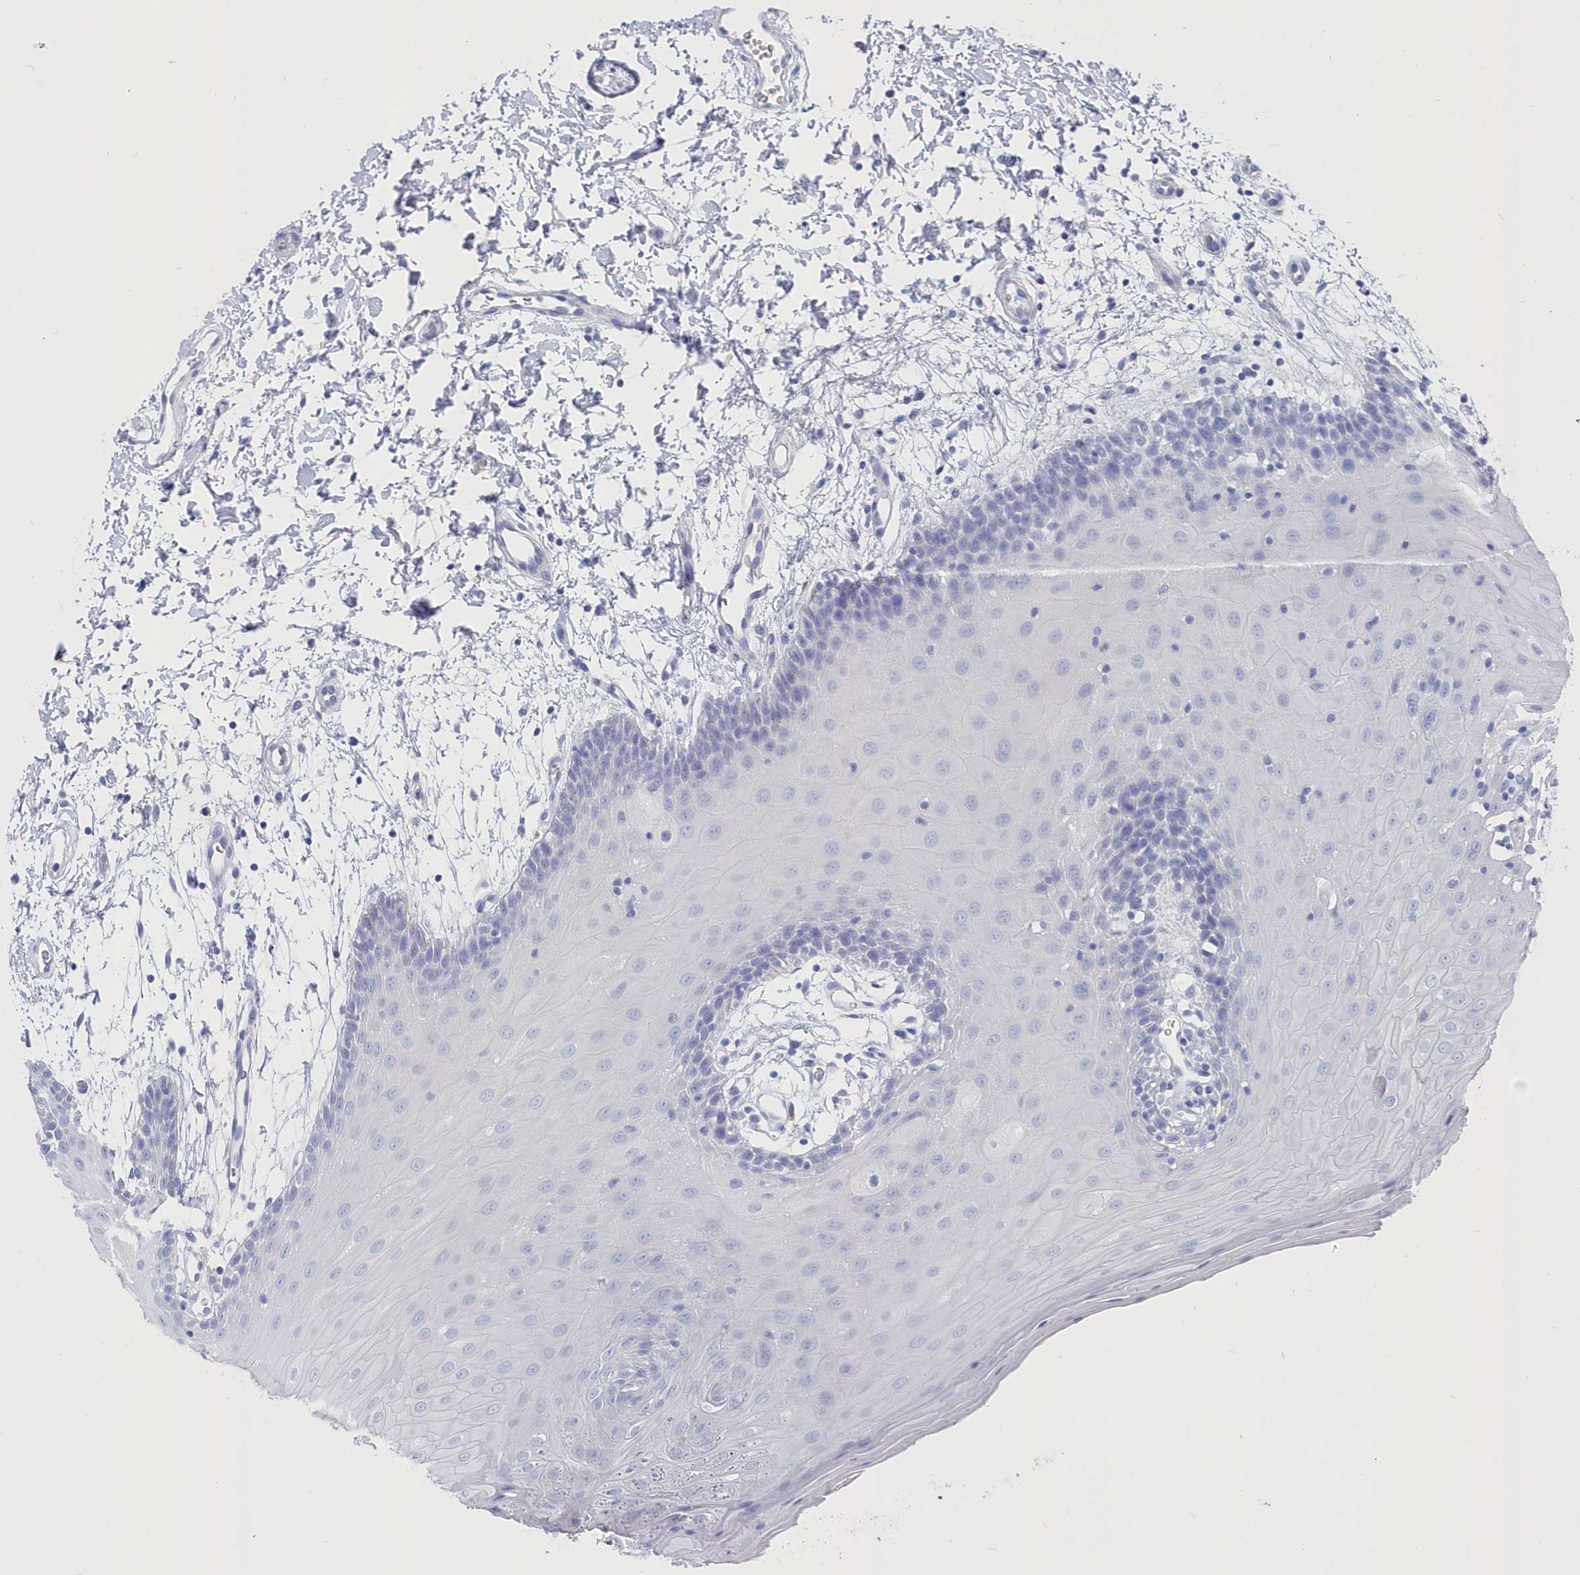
{"staining": {"intensity": "negative", "quantity": "none", "location": "none"}, "tissue": "oral mucosa", "cell_type": "Squamous epithelial cells", "image_type": "normal", "snomed": [{"axis": "morphology", "description": "Normal tissue, NOS"}, {"axis": "topography", "description": "Skeletal muscle"}, {"axis": "topography", "description": "Oral tissue"}, {"axis": "topography", "description": "Salivary gland"}, {"axis": "topography", "description": "Peripheral nerve tissue"}], "caption": "DAB (3,3'-diaminobenzidine) immunohistochemical staining of normal human oral mucosa demonstrates no significant positivity in squamous epithelial cells.", "gene": "CSNK1G2", "patient": {"sex": "male", "age": 54}}